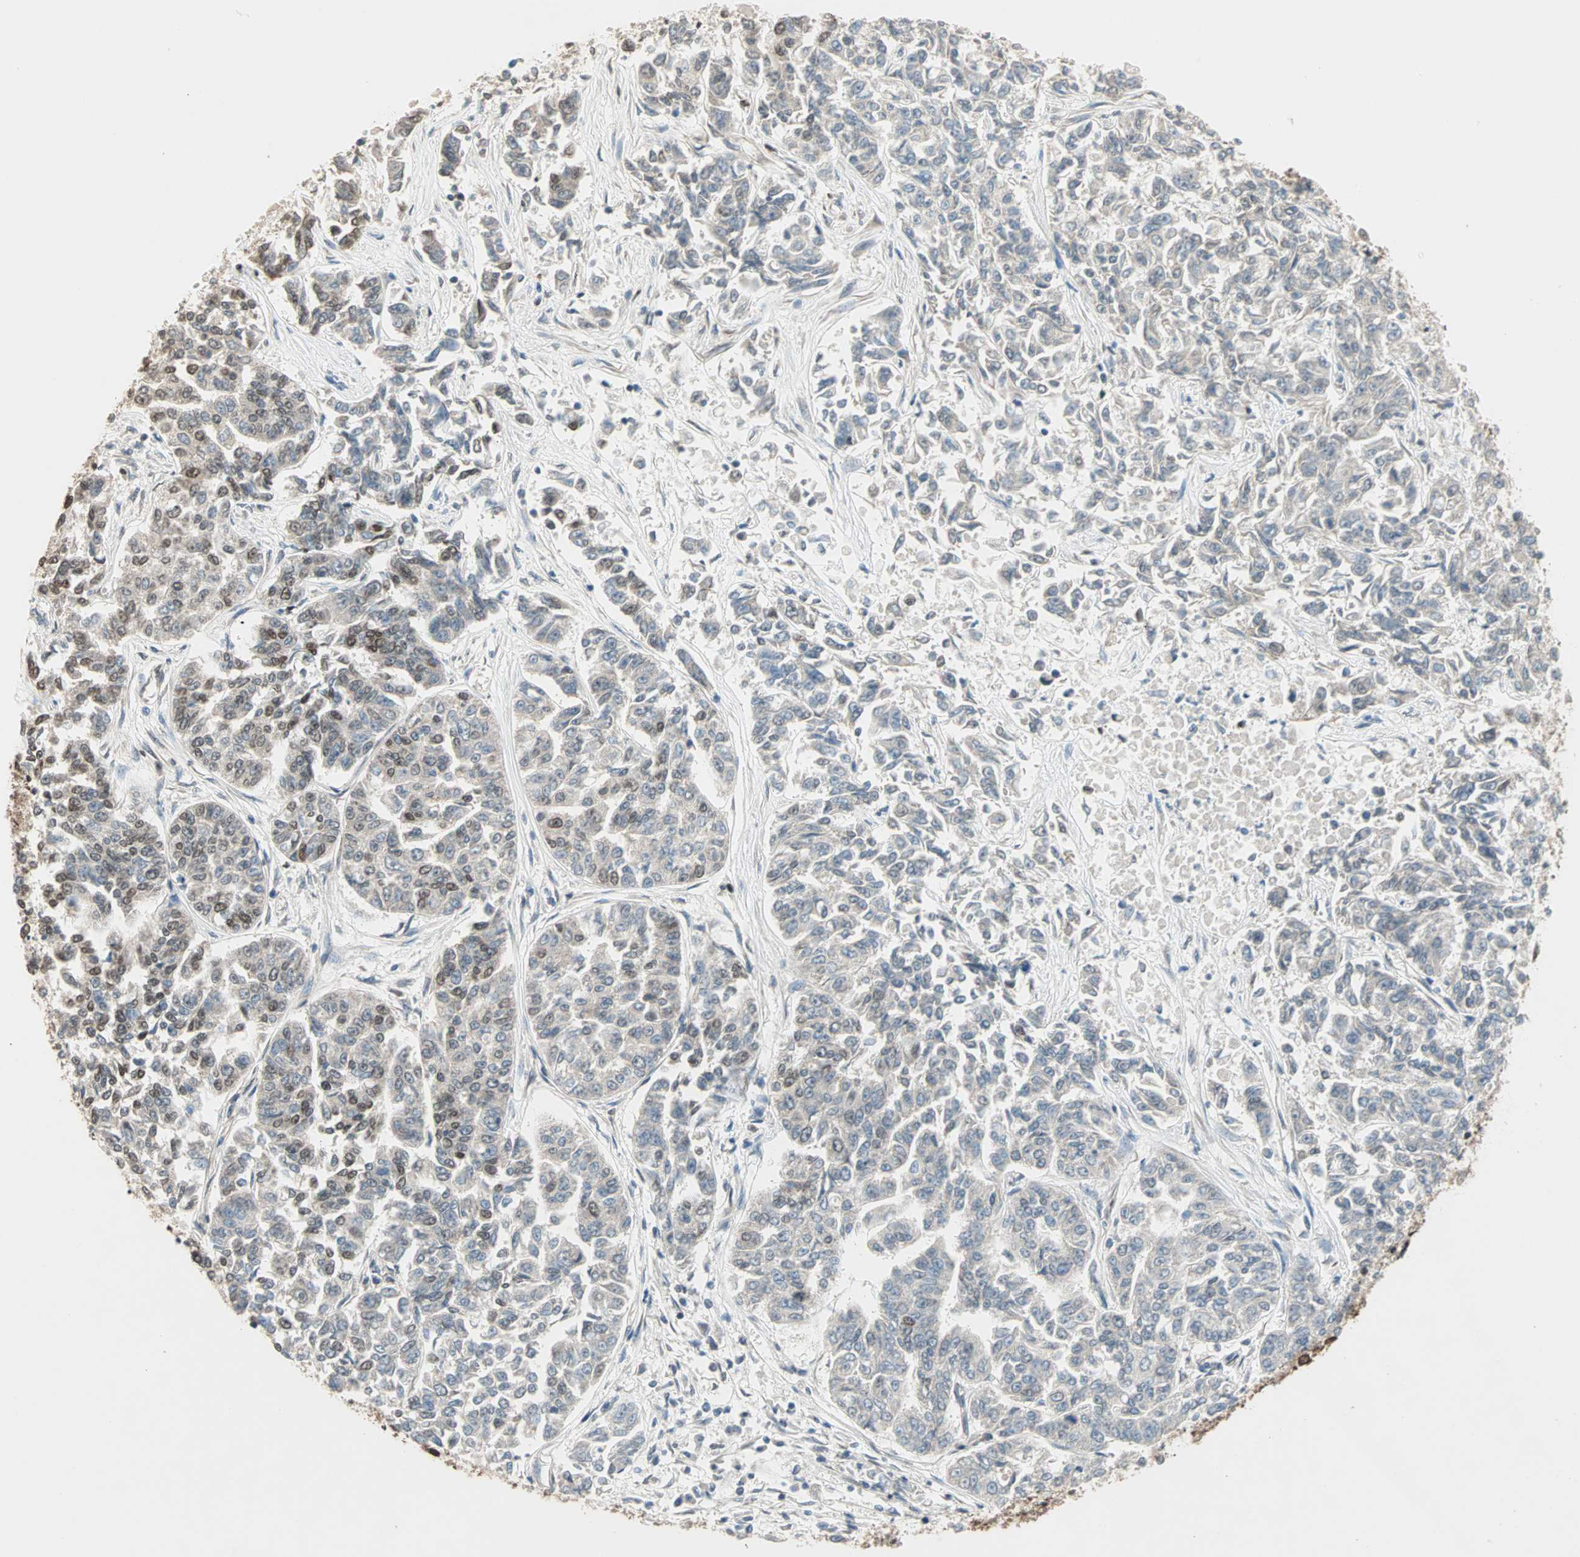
{"staining": {"intensity": "moderate", "quantity": "<25%", "location": "nuclear"}, "tissue": "lung cancer", "cell_type": "Tumor cells", "image_type": "cancer", "snomed": [{"axis": "morphology", "description": "Adenocarcinoma, NOS"}, {"axis": "topography", "description": "Lung"}], "caption": "This is a histology image of immunohistochemistry staining of adenocarcinoma (lung), which shows moderate positivity in the nuclear of tumor cells.", "gene": "DAZAP1", "patient": {"sex": "male", "age": 84}}